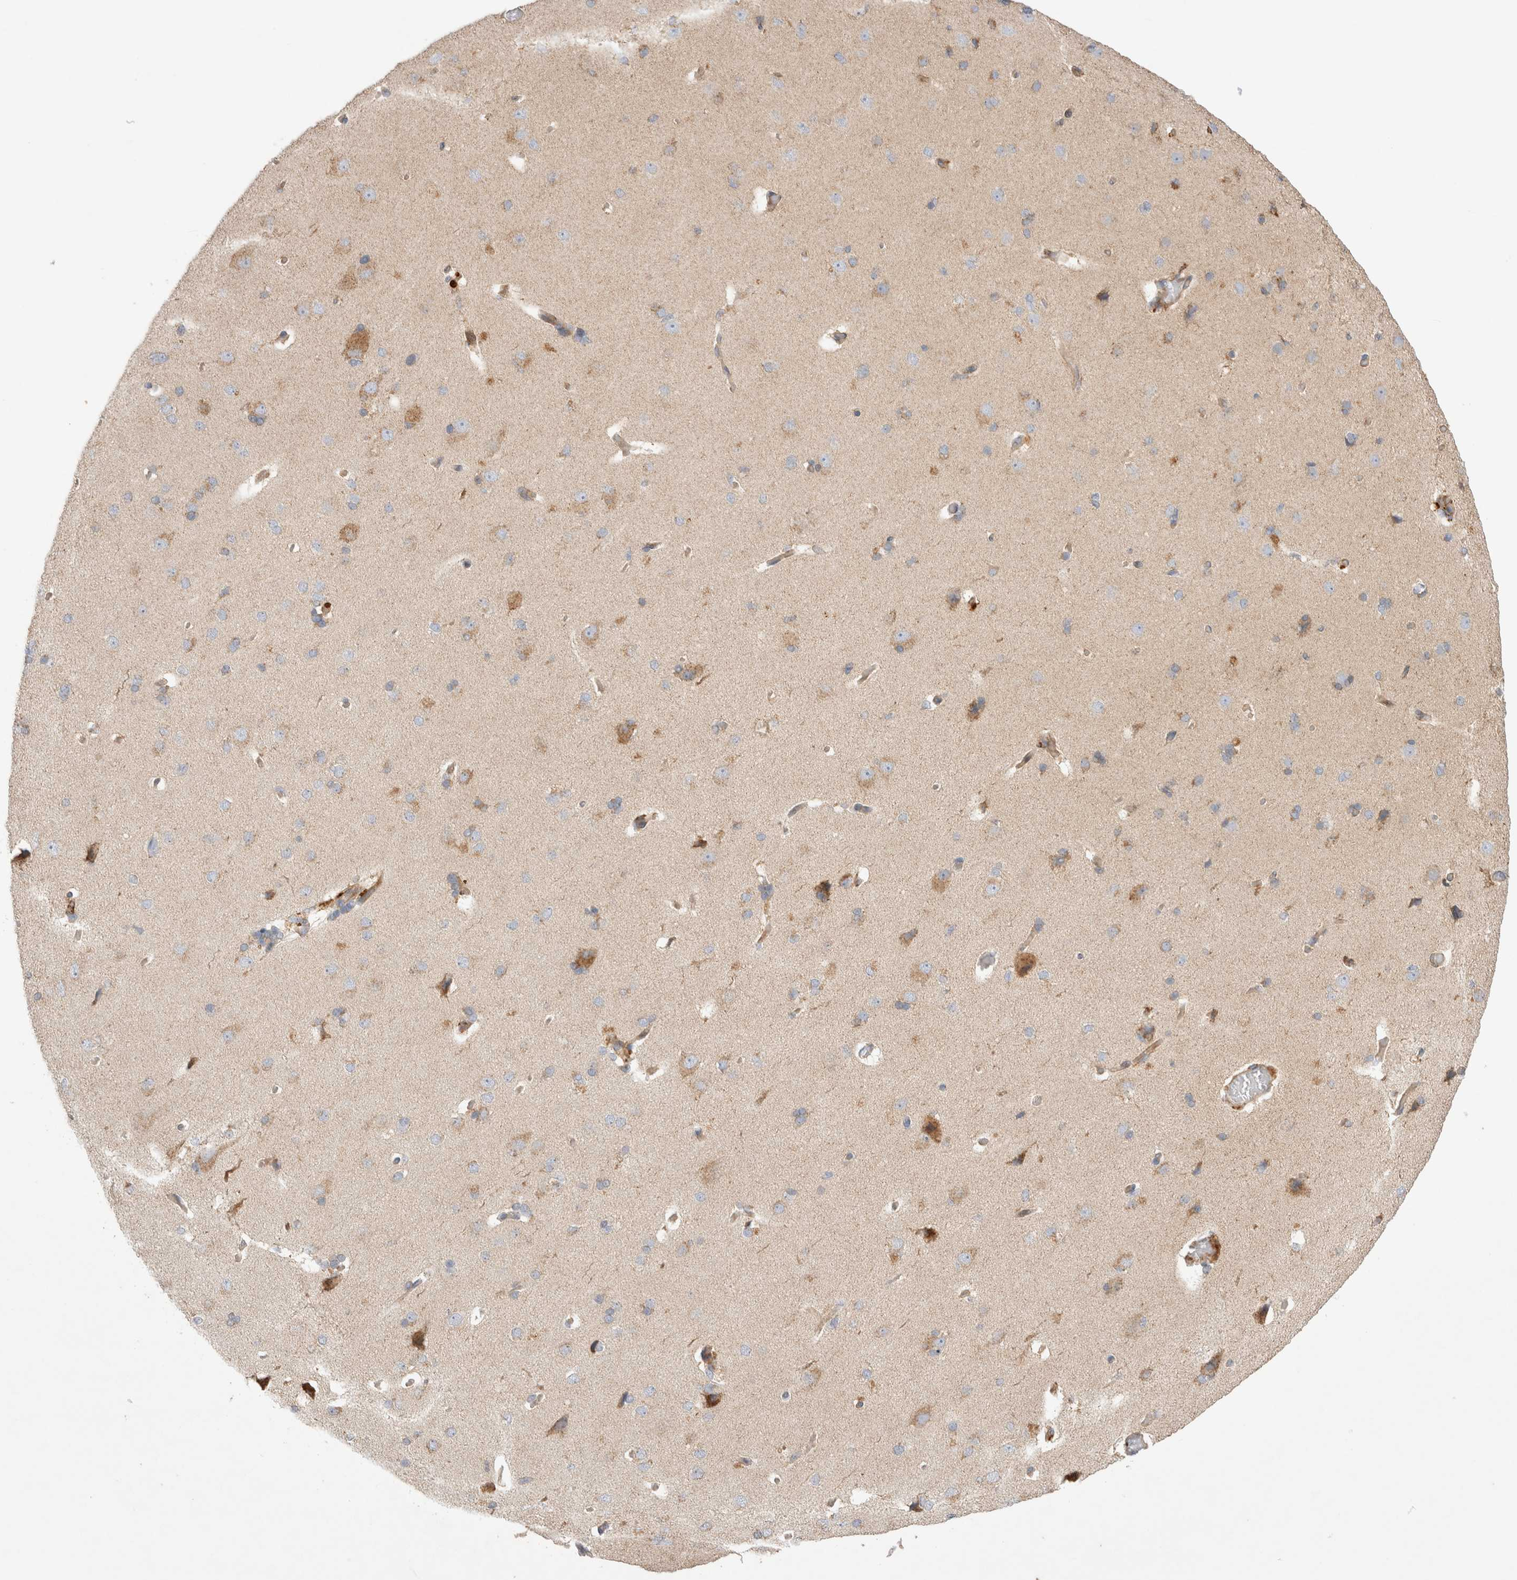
{"staining": {"intensity": "moderate", "quantity": ">75%", "location": "cytoplasmic/membranous"}, "tissue": "cerebral cortex", "cell_type": "Endothelial cells", "image_type": "normal", "snomed": [{"axis": "morphology", "description": "Normal tissue, NOS"}, {"axis": "topography", "description": "Cerebral cortex"}], "caption": "Protein expression by IHC demonstrates moderate cytoplasmic/membranous positivity in approximately >75% of endothelial cells in normal cerebral cortex.", "gene": "TBC1D16", "patient": {"sex": "male", "age": 62}}